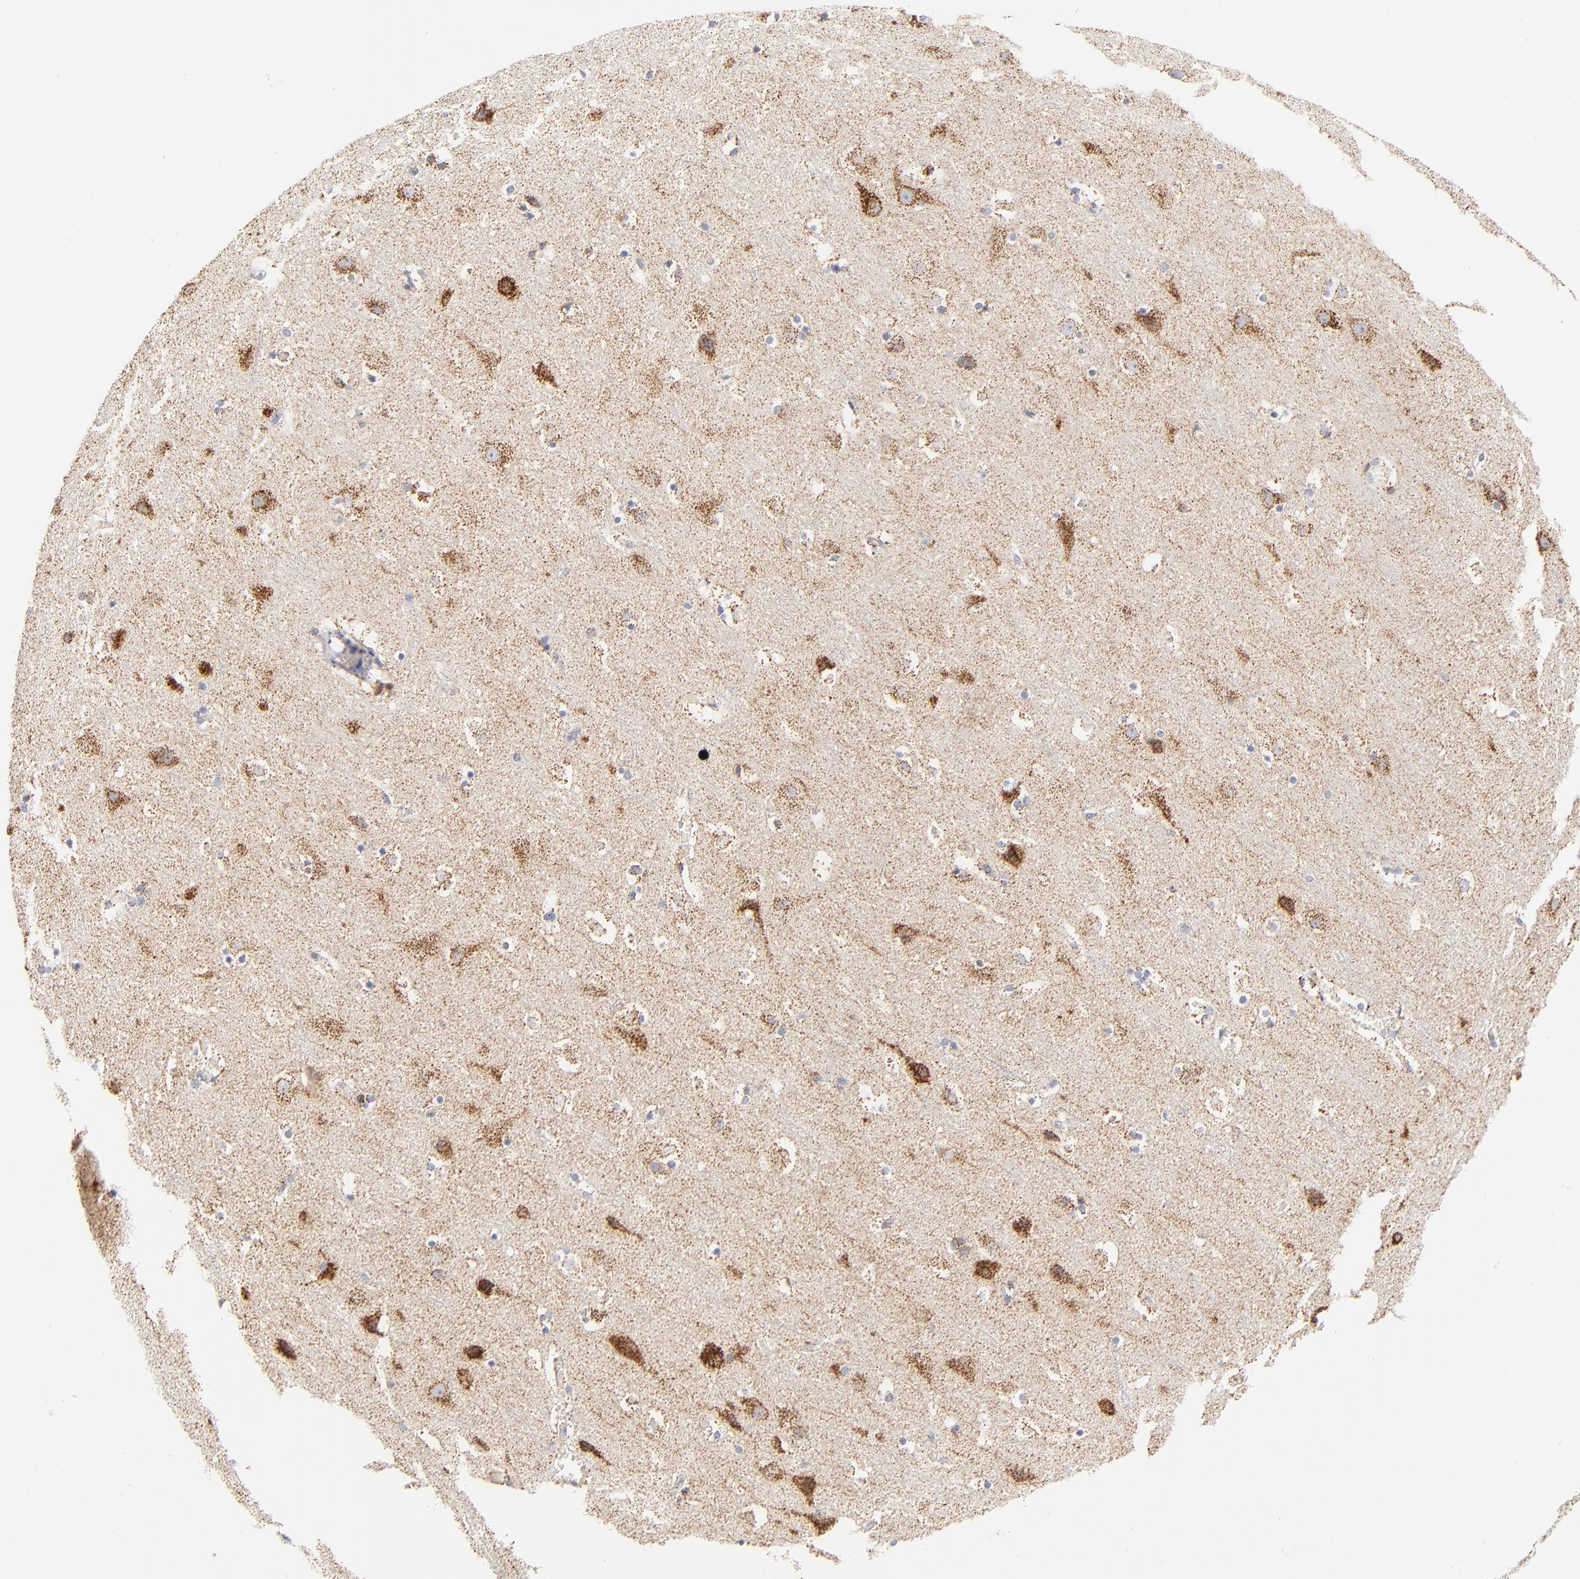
{"staining": {"intensity": "negative", "quantity": "none", "location": "none"}, "tissue": "cerebral cortex", "cell_type": "Endothelial cells", "image_type": "normal", "snomed": [{"axis": "morphology", "description": "Normal tissue, NOS"}, {"axis": "topography", "description": "Cerebral cortex"}], "caption": "Histopathology image shows no protein expression in endothelial cells of unremarkable cerebral cortex. The staining was performed using DAB to visualize the protein expression in brown, while the nuclei were stained in blue with hematoxylin (Magnification: 20x).", "gene": "DLAT", "patient": {"sex": "male", "age": 45}}